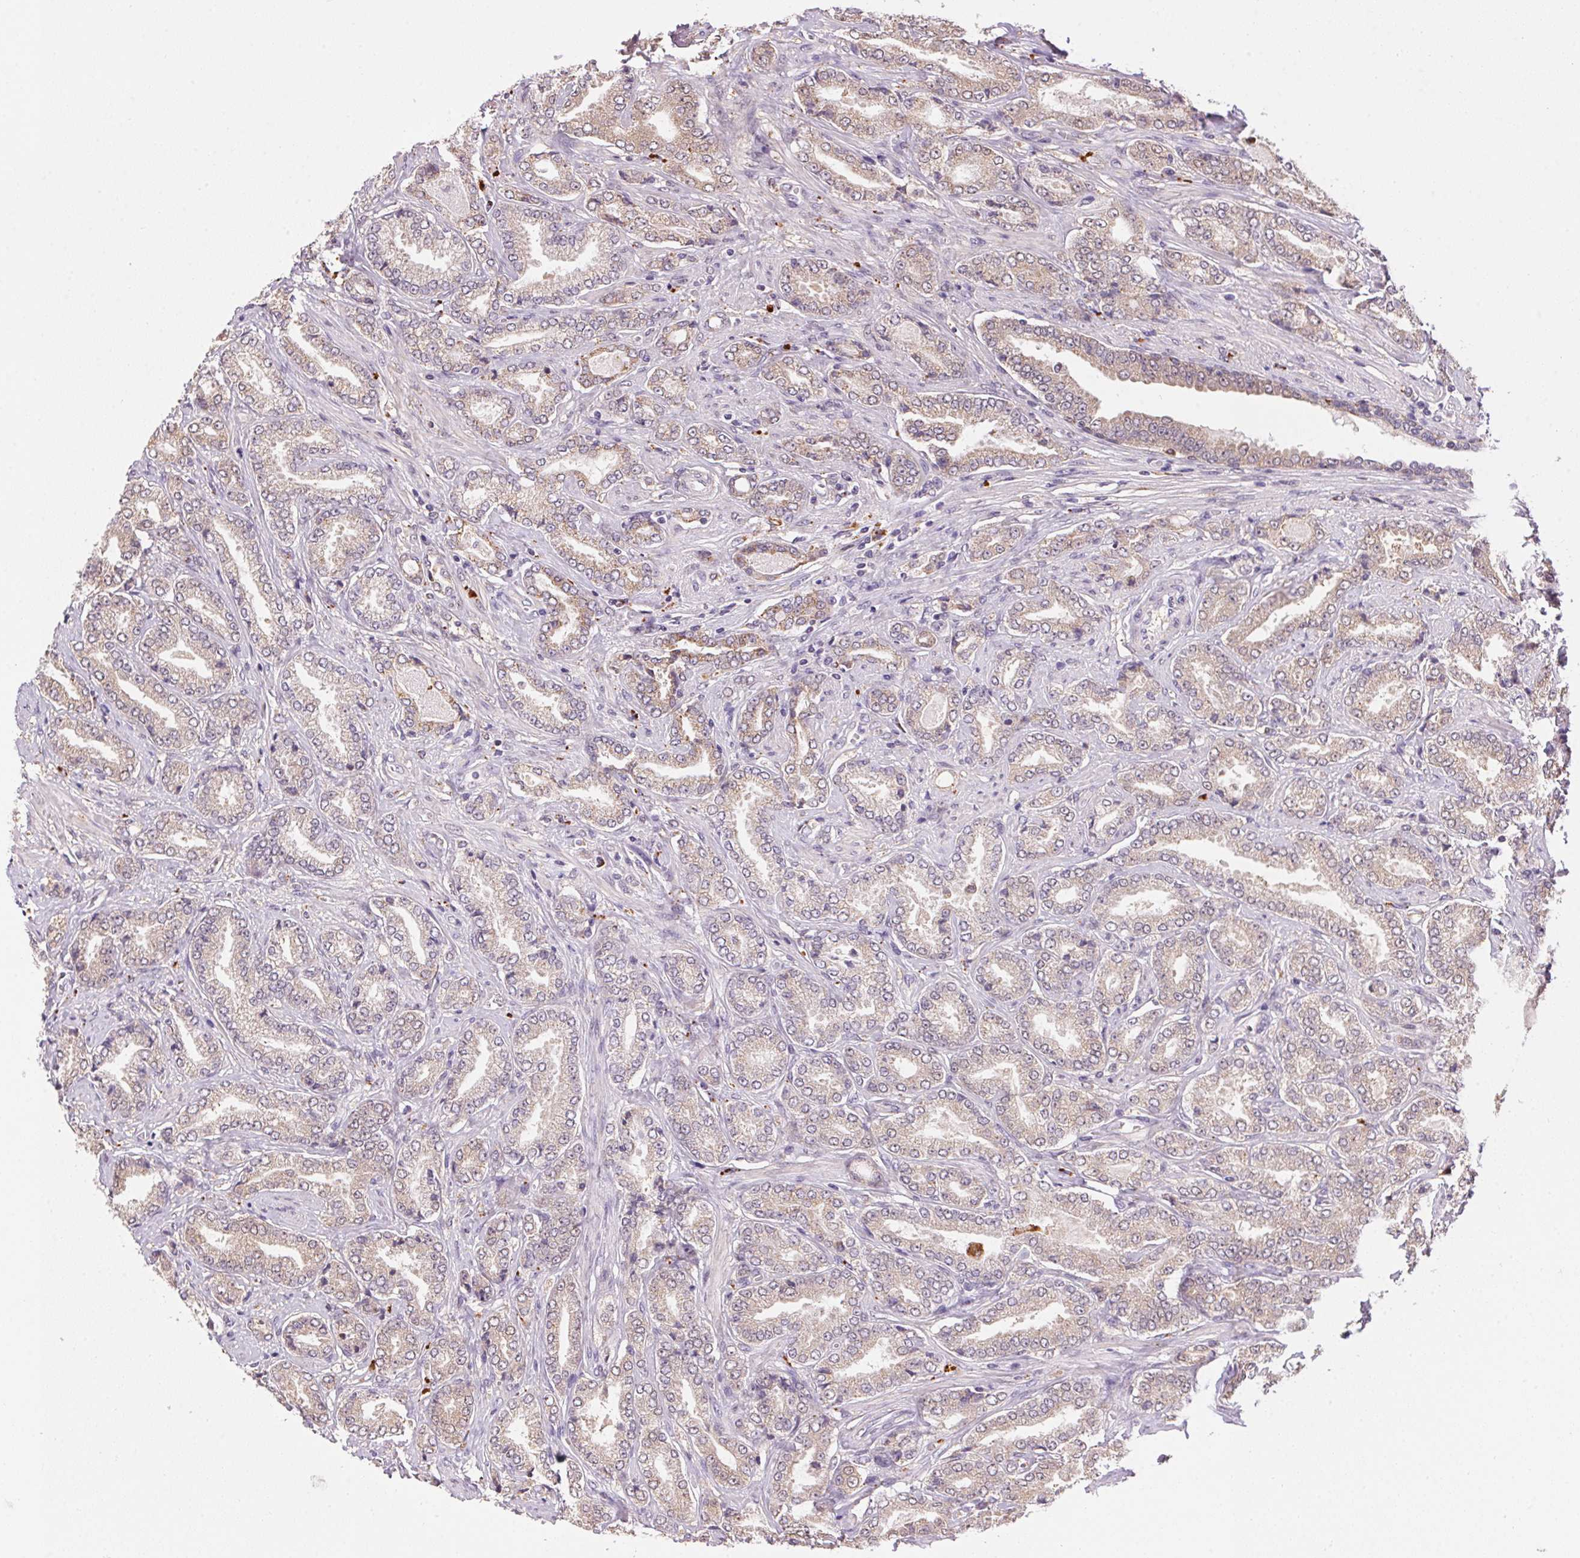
{"staining": {"intensity": "weak", "quantity": "25%-75%", "location": "cytoplasmic/membranous"}, "tissue": "prostate cancer", "cell_type": "Tumor cells", "image_type": "cancer", "snomed": [{"axis": "morphology", "description": "Adenocarcinoma, NOS"}, {"axis": "topography", "description": "Prostate"}], "caption": "Immunohistochemistry of adenocarcinoma (prostate) reveals low levels of weak cytoplasmic/membranous positivity in about 25%-75% of tumor cells.", "gene": "ADH5", "patient": {"sex": "male", "age": 64}}